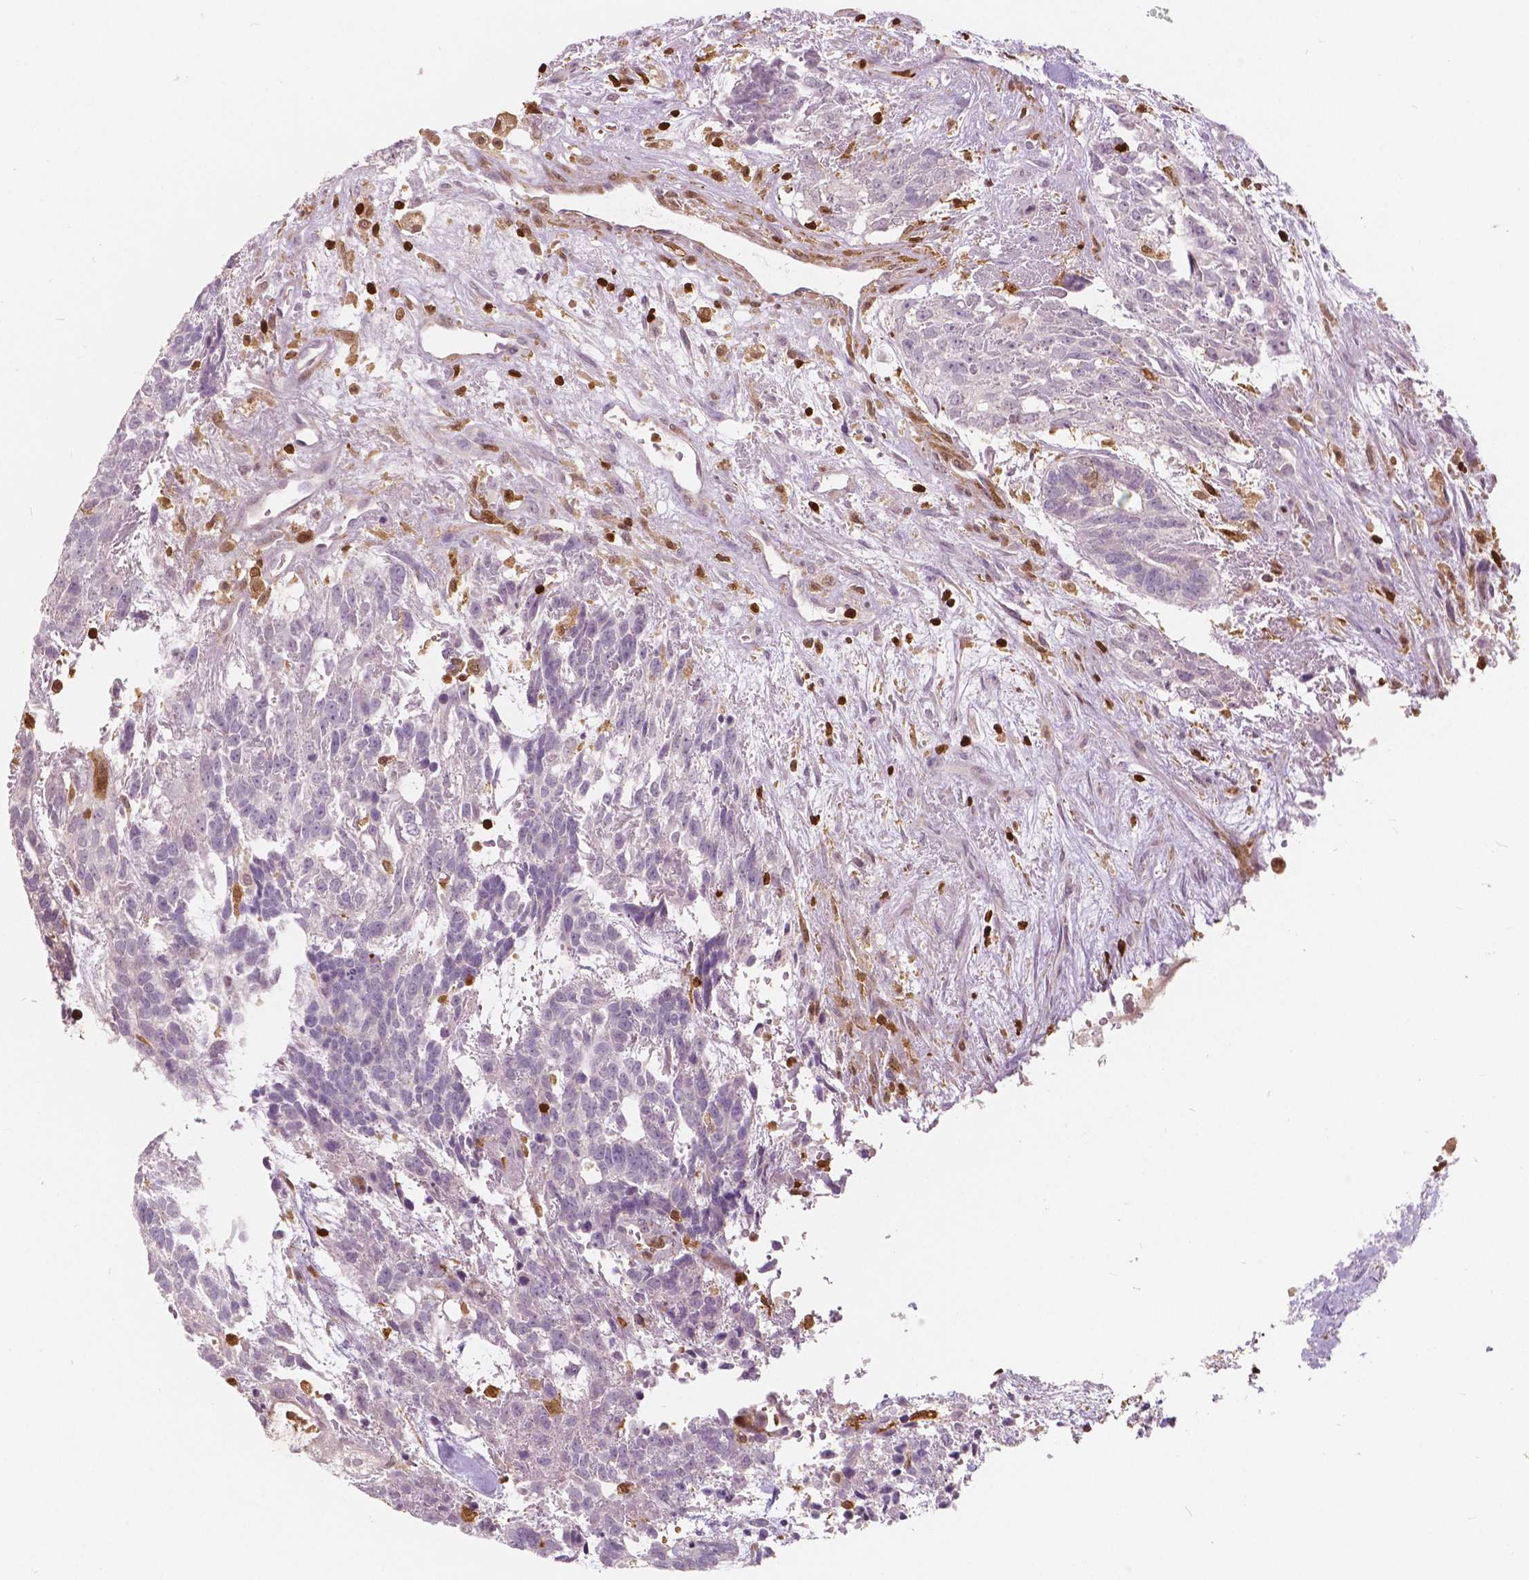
{"staining": {"intensity": "negative", "quantity": "none", "location": "none"}, "tissue": "testis cancer", "cell_type": "Tumor cells", "image_type": "cancer", "snomed": [{"axis": "morphology", "description": "Carcinoma, Embryonal, NOS"}, {"axis": "topography", "description": "Testis"}], "caption": "This is a photomicrograph of immunohistochemistry (IHC) staining of testis embryonal carcinoma, which shows no positivity in tumor cells. The staining was performed using DAB to visualize the protein expression in brown, while the nuclei were stained in blue with hematoxylin (Magnification: 20x).", "gene": "S100A4", "patient": {"sex": "male", "age": 23}}